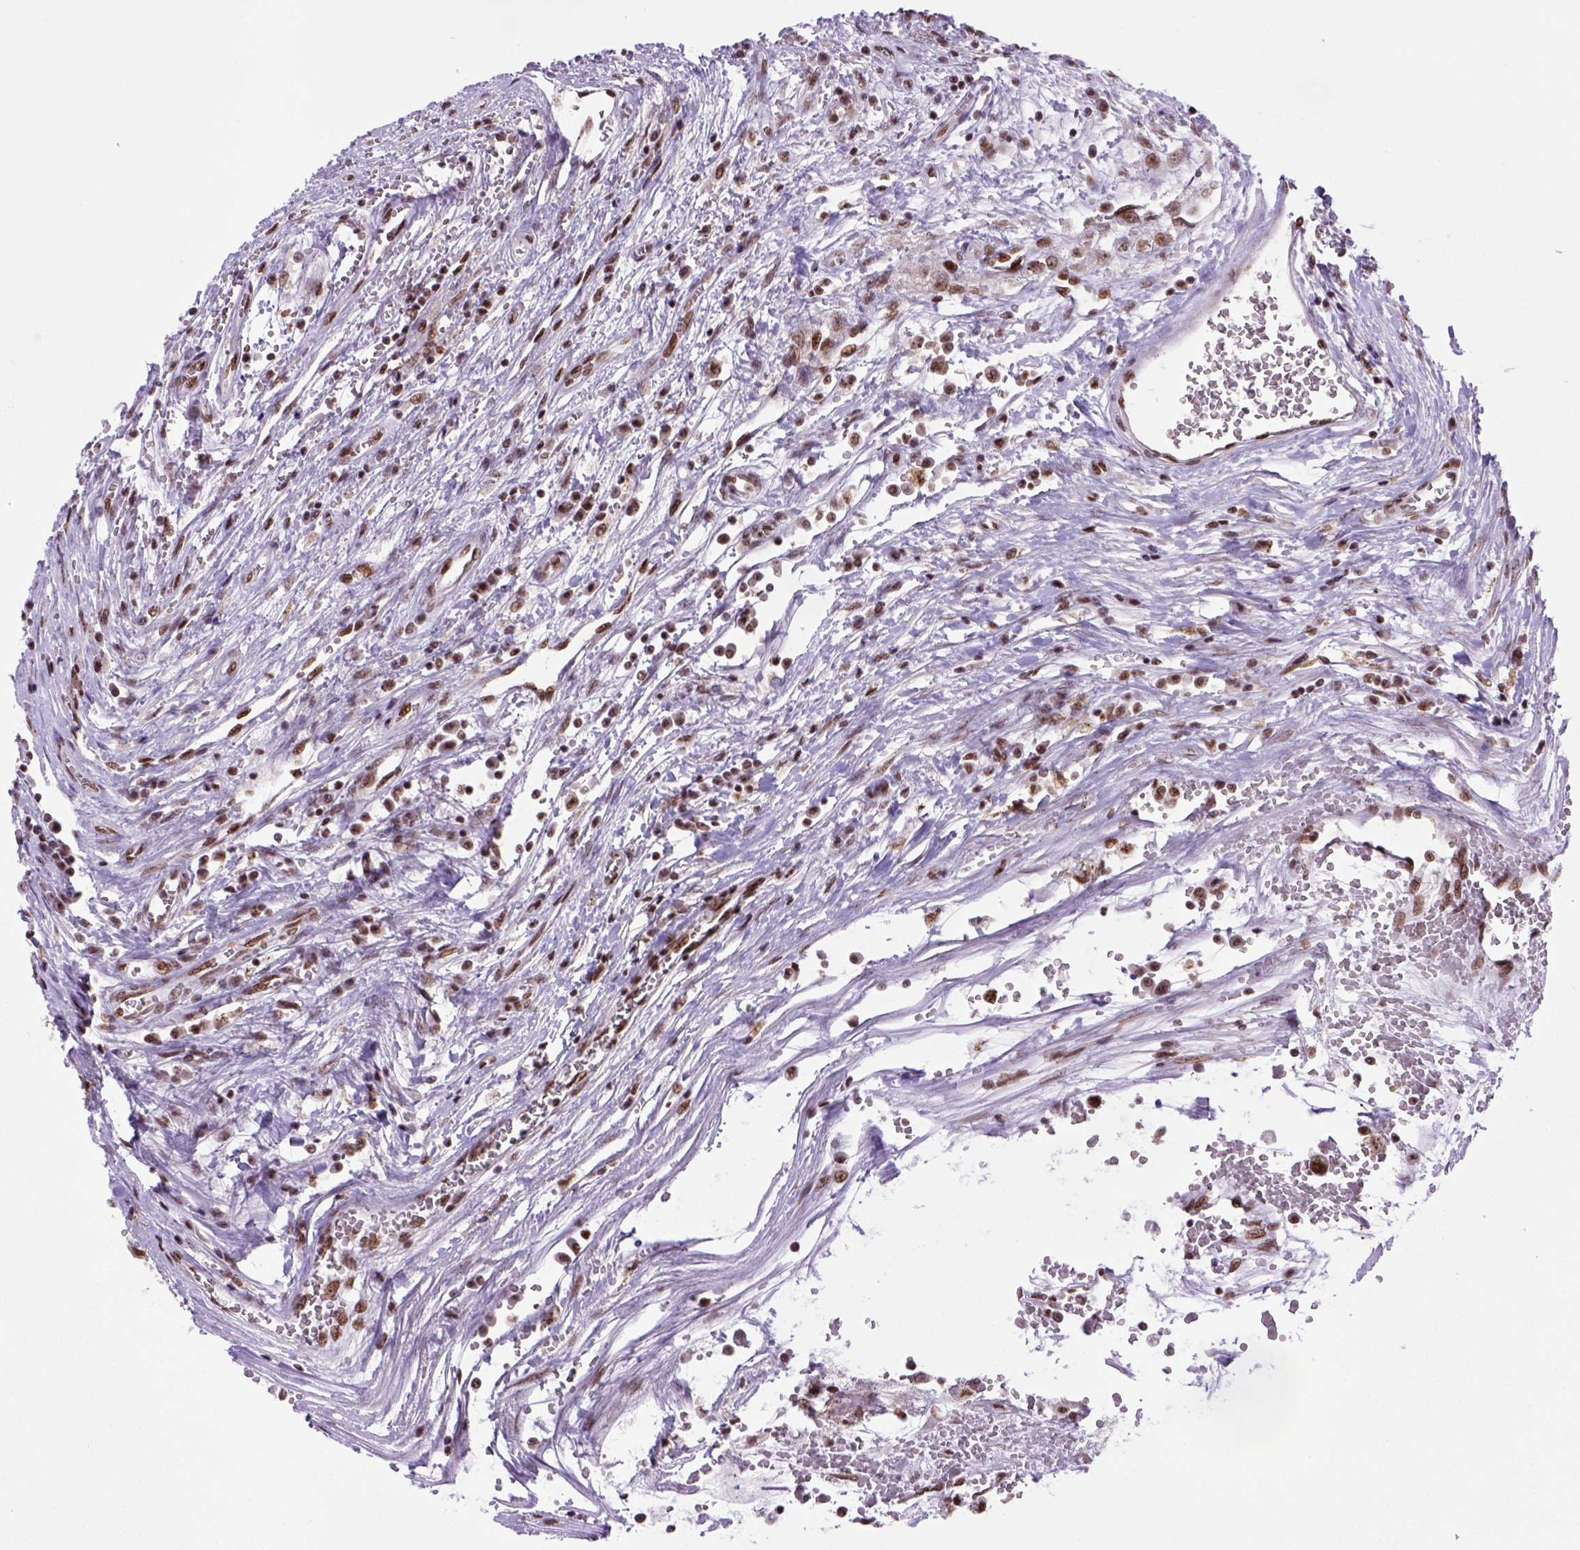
{"staining": {"intensity": "moderate", "quantity": ">75%", "location": "nuclear"}, "tissue": "testis cancer", "cell_type": "Tumor cells", "image_type": "cancer", "snomed": [{"axis": "morphology", "description": "Normal tissue, NOS"}, {"axis": "morphology", "description": "Seminoma, NOS"}, {"axis": "topography", "description": "Testis"}, {"axis": "topography", "description": "Epididymis"}], "caption": "This is an image of IHC staining of testis cancer, which shows moderate expression in the nuclear of tumor cells.", "gene": "NSMCE2", "patient": {"sex": "male", "age": 34}}